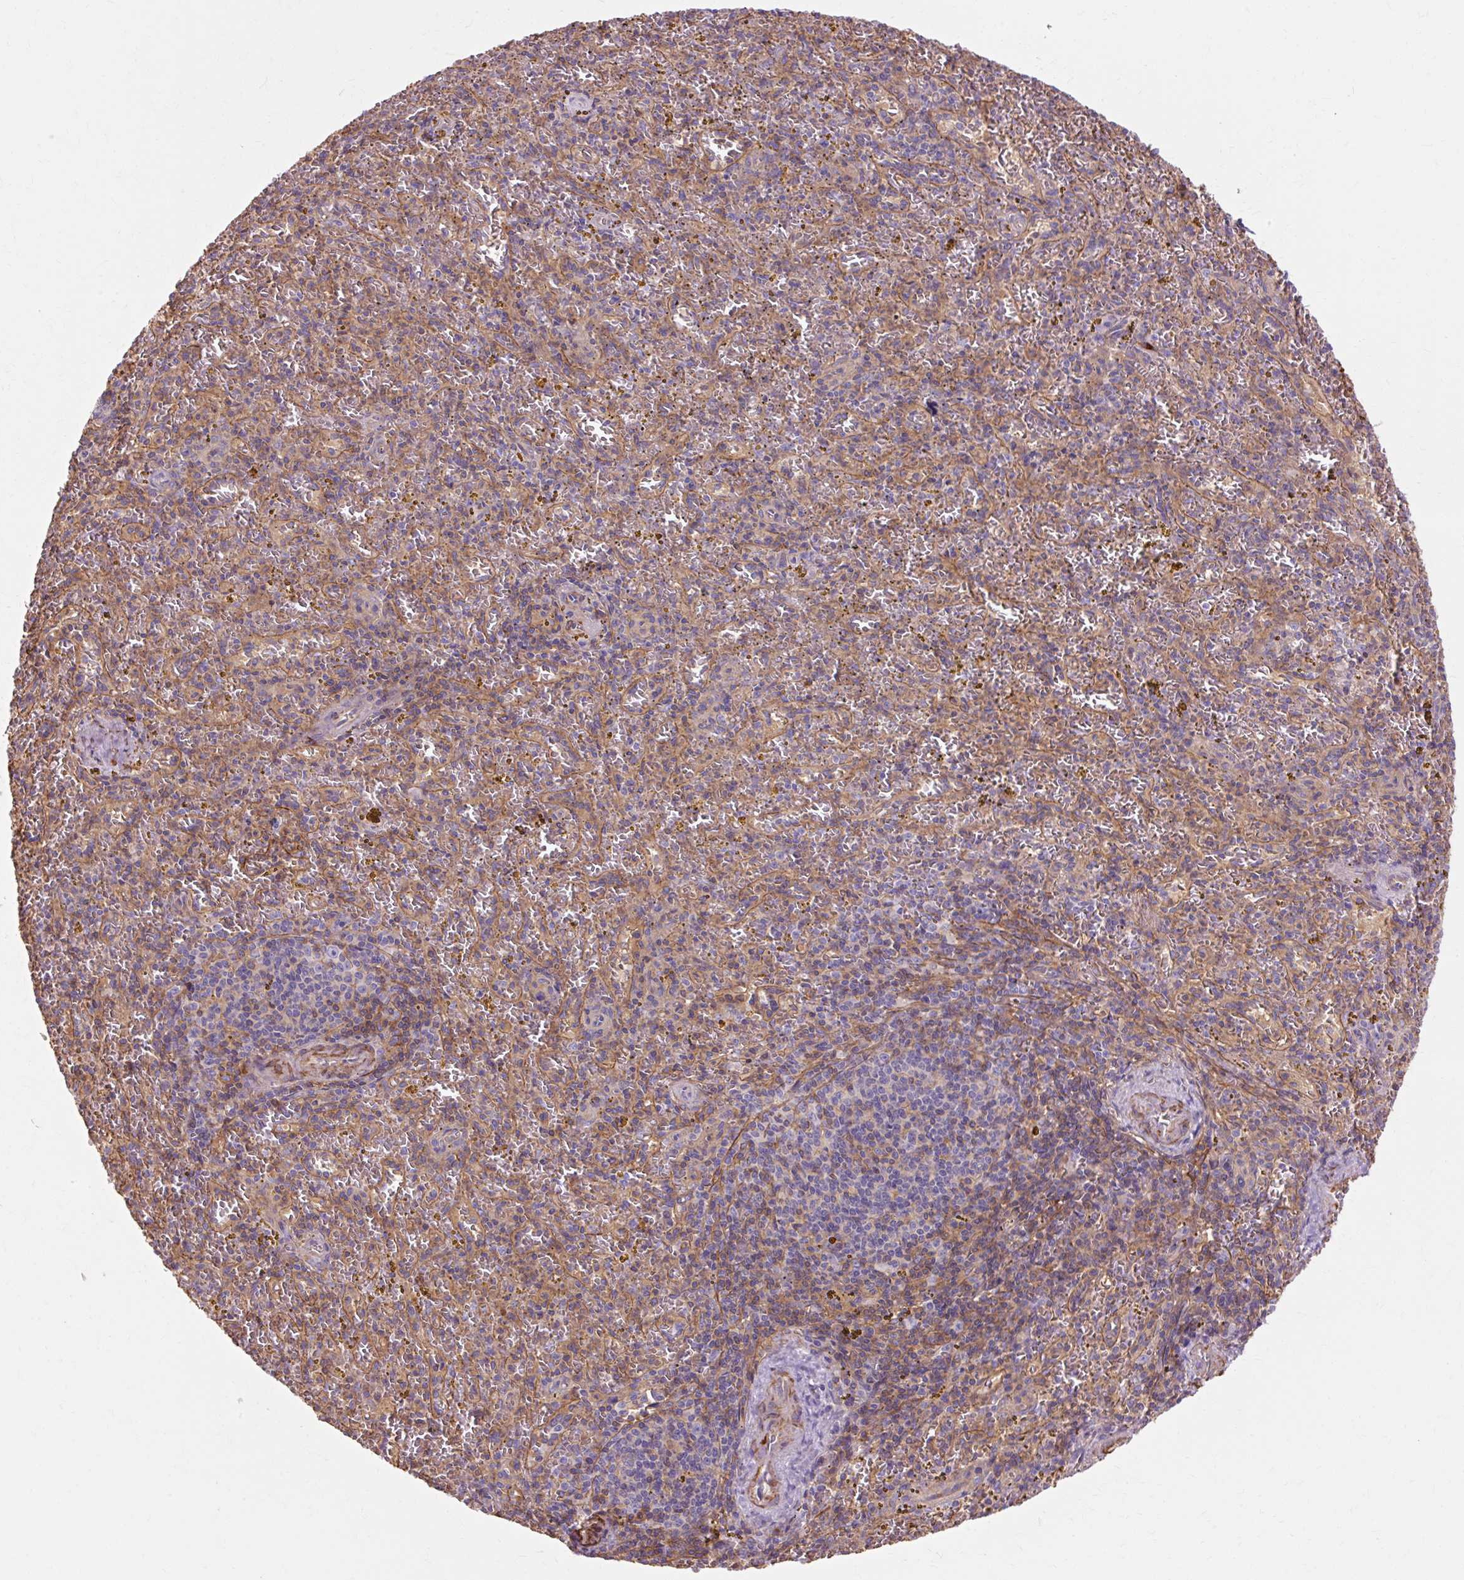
{"staining": {"intensity": "negative", "quantity": "none", "location": "none"}, "tissue": "spleen", "cell_type": "Cells in red pulp", "image_type": "normal", "snomed": [{"axis": "morphology", "description": "Normal tissue, NOS"}, {"axis": "topography", "description": "Spleen"}], "caption": "DAB (3,3'-diaminobenzidine) immunohistochemical staining of benign spleen demonstrates no significant expression in cells in red pulp. (DAB (3,3'-diaminobenzidine) immunohistochemistry (IHC) visualized using brightfield microscopy, high magnification).", "gene": "TBC1D2B", "patient": {"sex": "male", "age": 57}}